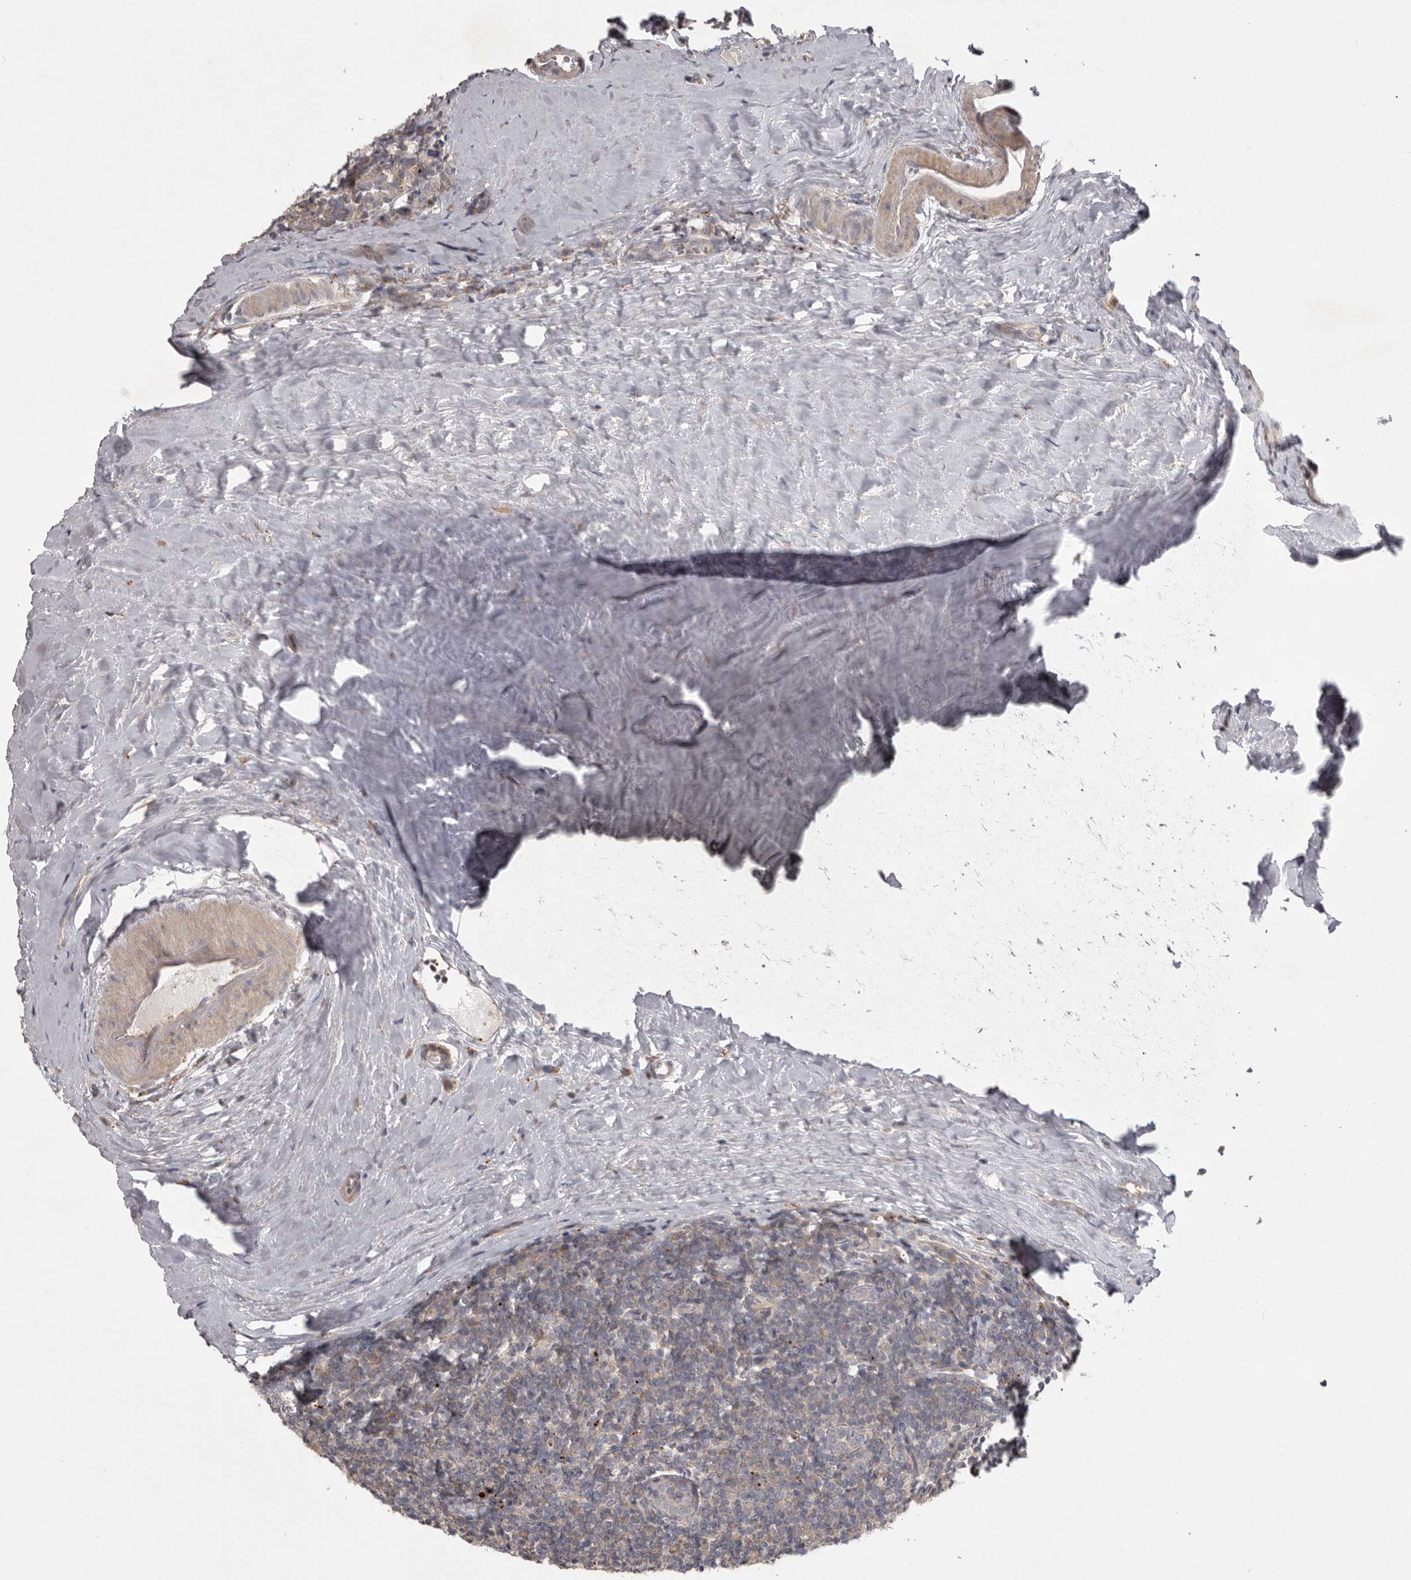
{"staining": {"intensity": "moderate", "quantity": ">75%", "location": "cytoplasmic/membranous"}, "tissue": "tonsil", "cell_type": "Germinal center cells", "image_type": "normal", "snomed": [{"axis": "morphology", "description": "Normal tissue, NOS"}, {"axis": "topography", "description": "Tonsil"}], "caption": "IHC photomicrograph of normal tonsil stained for a protein (brown), which demonstrates medium levels of moderate cytoplasmic/membranous positivity in approximately >75% of germinal center cells.", "gene": "WDR47", "patient": {"sex": "male", "age": 27}}